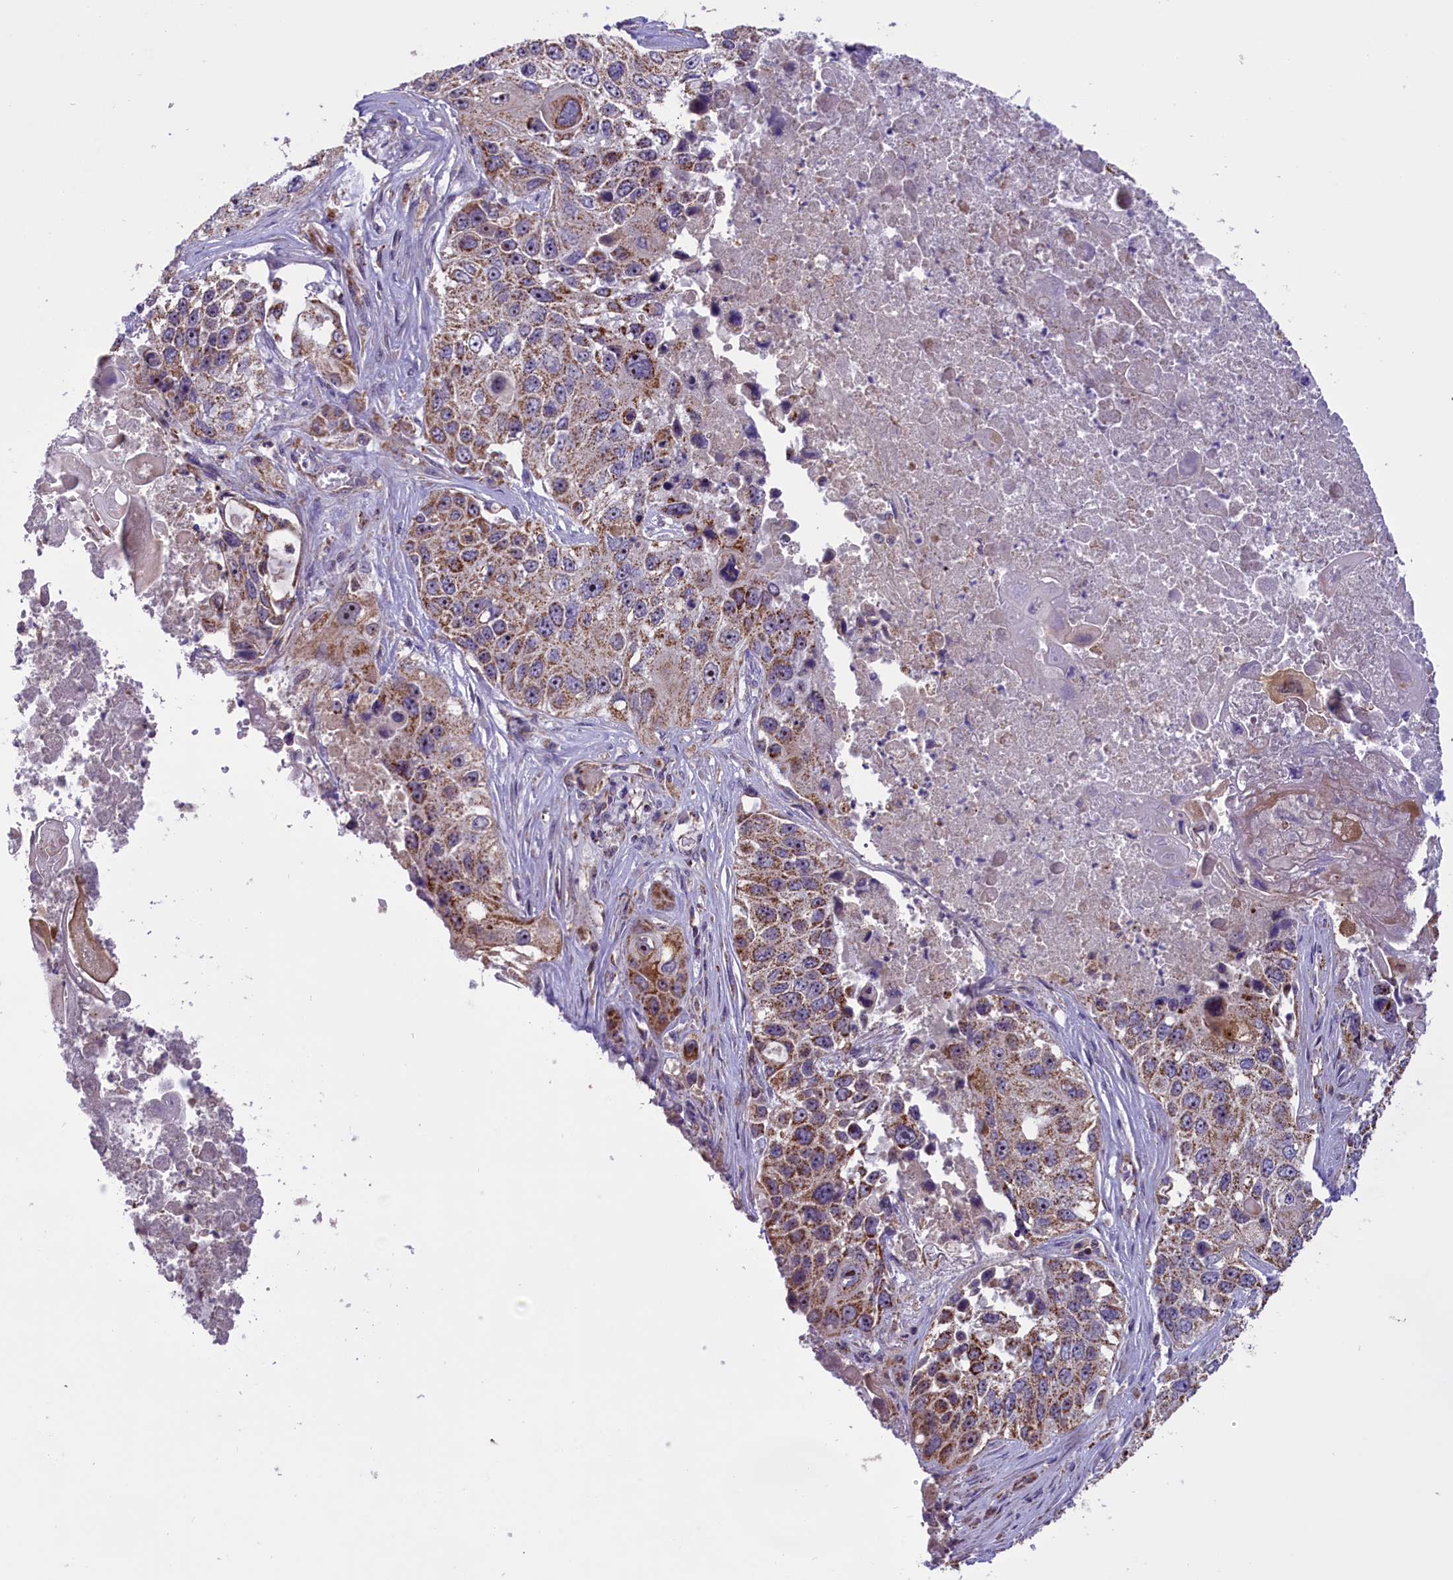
{"staining": {"intensity": "moderate", "quantity": ">75%", "location": "cytoplasmic/membranous"}, "tissue": "lung cancer", "cell_type": "Tumor cells", "image_type": "cancer", "snomed": [{"axis": "morphology", "description": "Squamous cell carcinoma, NOS"}, {"axis": "topography", "description": "Lung"}], "caption": "Protein expression by IHC demonstrates moderate cytoplasmic/membranous positivity in about >75% of tumor cells in lung cancer. The staining was performed using DAB to visualize the protein expression in brown, while the nuclei were stained in blue with hematoxylin (Magnification: 20x).", "gene": "GLRX5", "patient": {"sex": "male", "age": 61}}